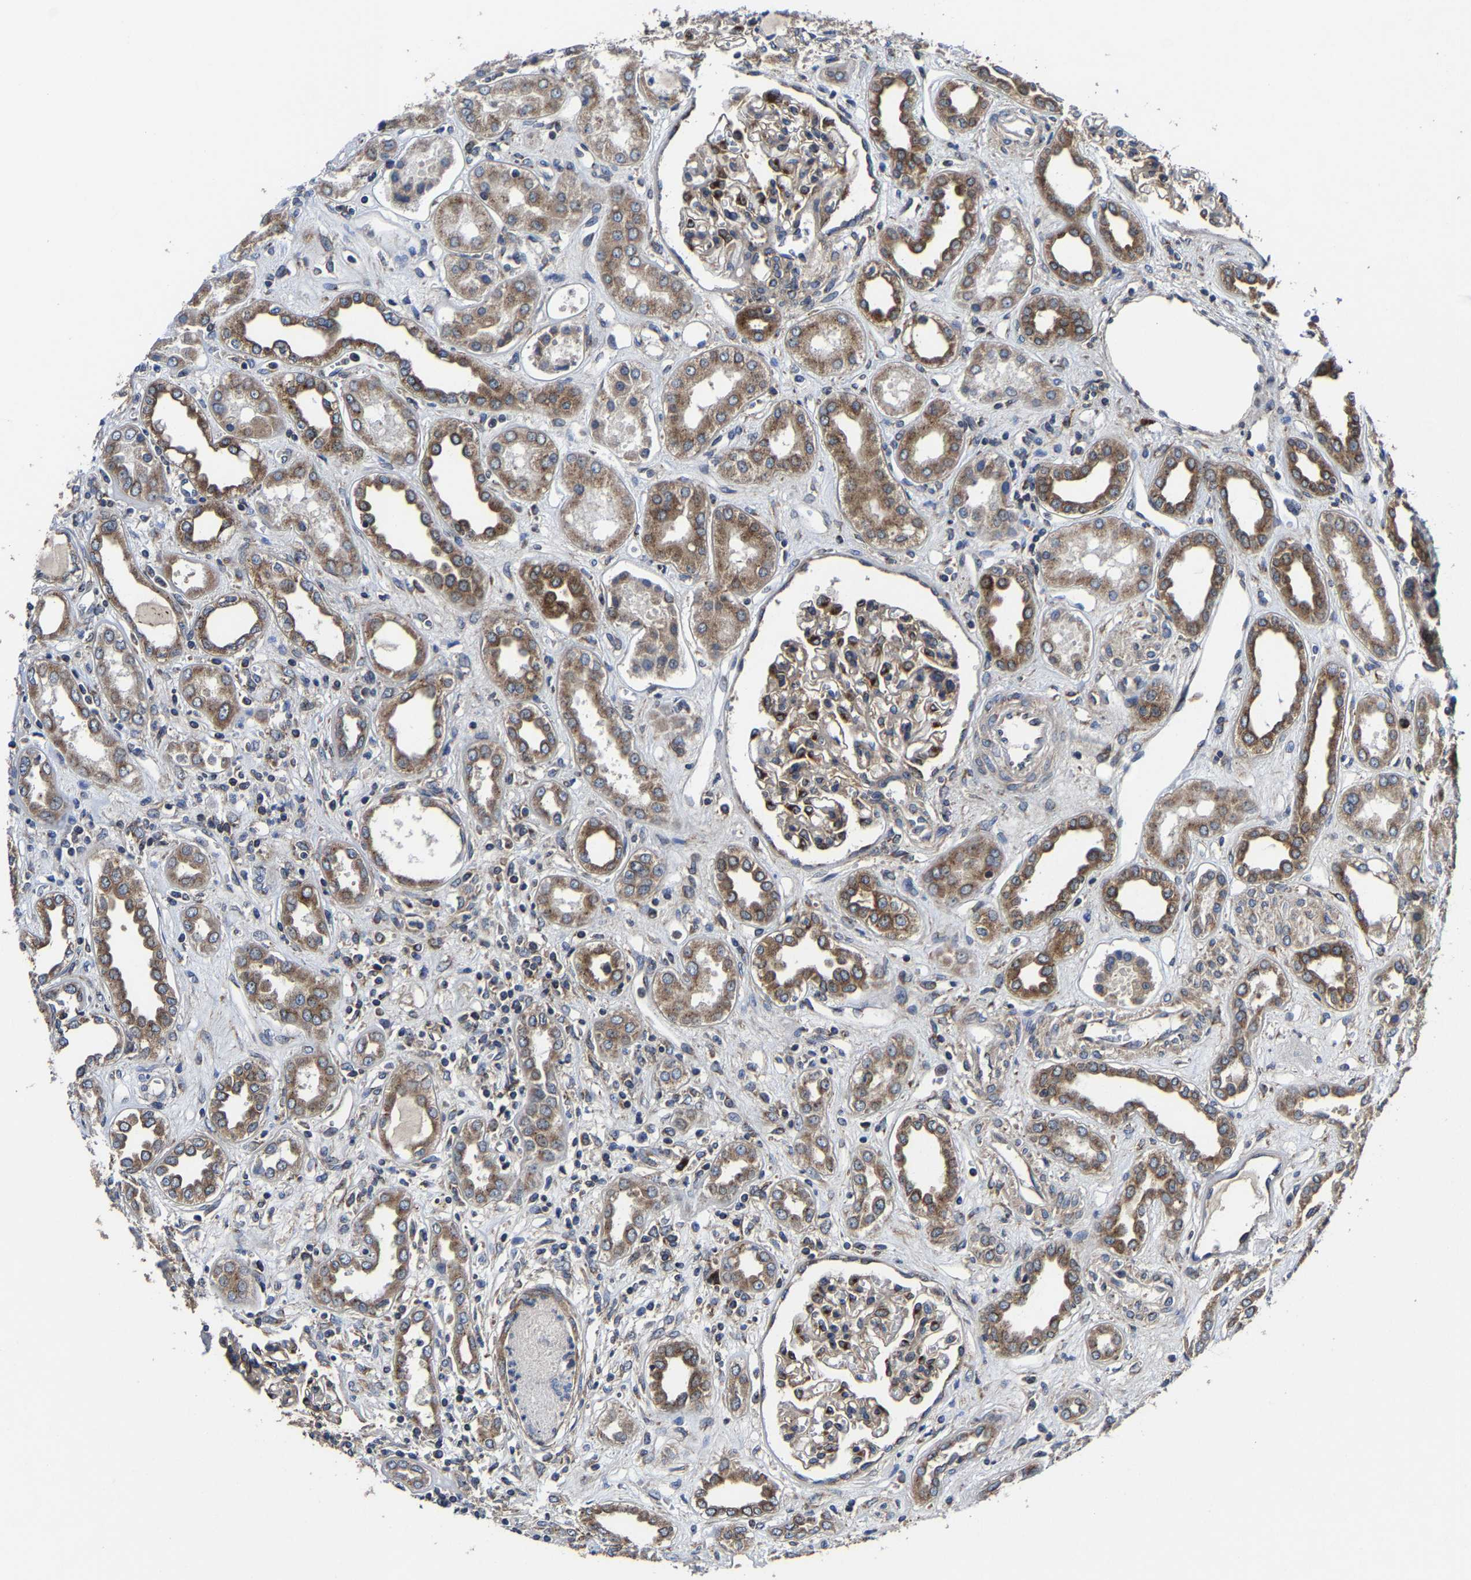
{"staining": {"intensity": "strong", "quantity": "<25%", "location": "cytoplasmic/membranous"}, "tissue": "kidney", "cell_type": "Cells in glomeruli", "image_type": "normal", "snomed": [{"axis": "morphology", "description": "Normal tissue, NOS"}, {"axis": "topography", "description": "Kidney"}], "caption": "A brown stain shows strong cytoplasmic/membranous expression of a protein in cells in glomeruli of unremarkable human kidney. The staining is performed using DAB brown chromogen to label protein expression. The nuclei are counter-stained blue using hematoxylin.", "gene": "EBAG9", "patient": {"sex": "male", "age": 59}}